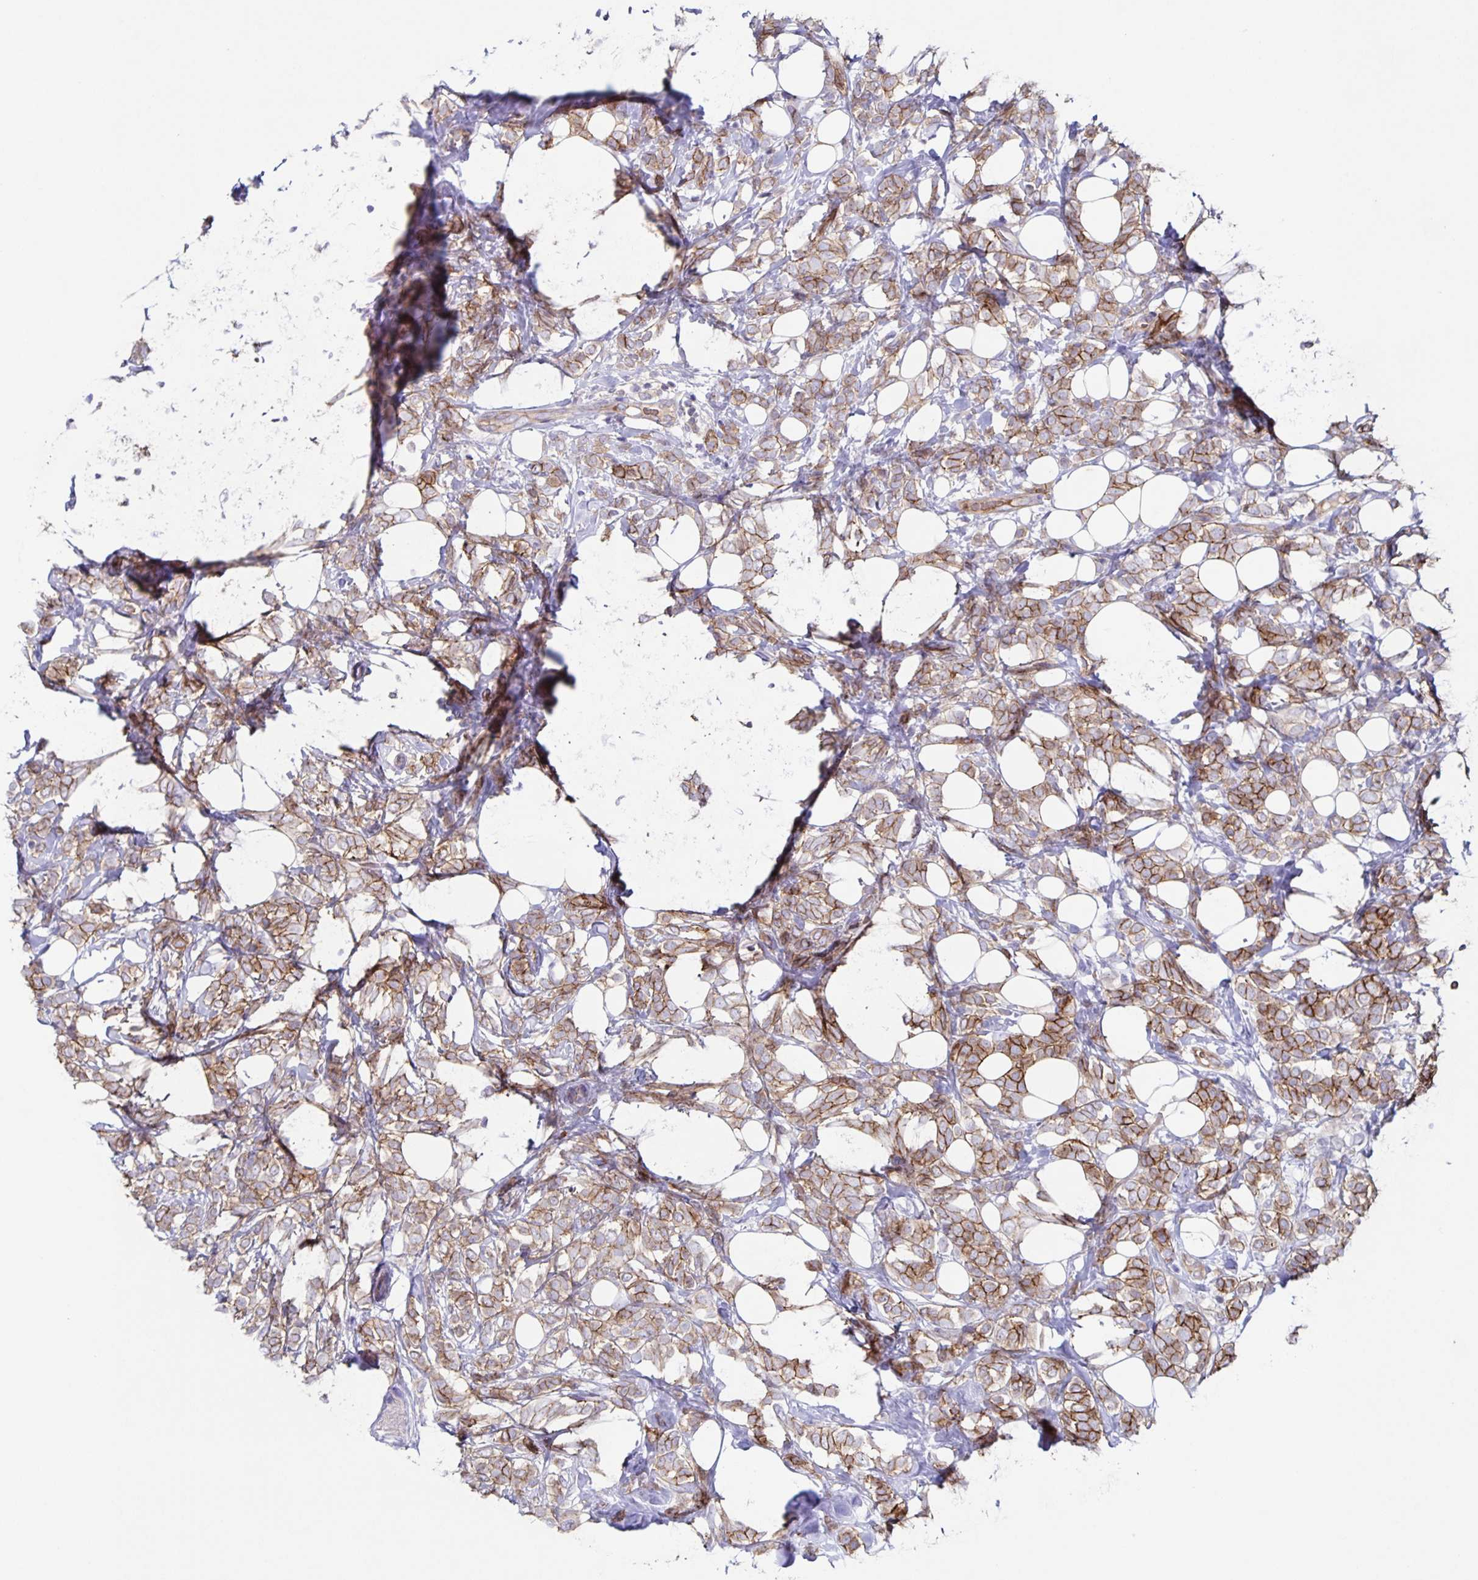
{"staining": {"intensity": "moderate", "quantity": ">75%", "location": "cytoplasmic/membranous"}, "tissue": "breast cancer", "cell_type": "Tumor cells", "image_type": "cancer", "snomed": [{"axis": "morphology", "description": "Lobular carcinoma"}, {"axis": "topography", "description": "Breast"}], "caption": "The image demonstrates staining of lobular carcinoma (breast), revealing moderate cytoplasmic/membranous protein positivity (brown color) within tumor cells.", "gene": "ITGA2", "patient": {"sex": "female", "age": 49}}